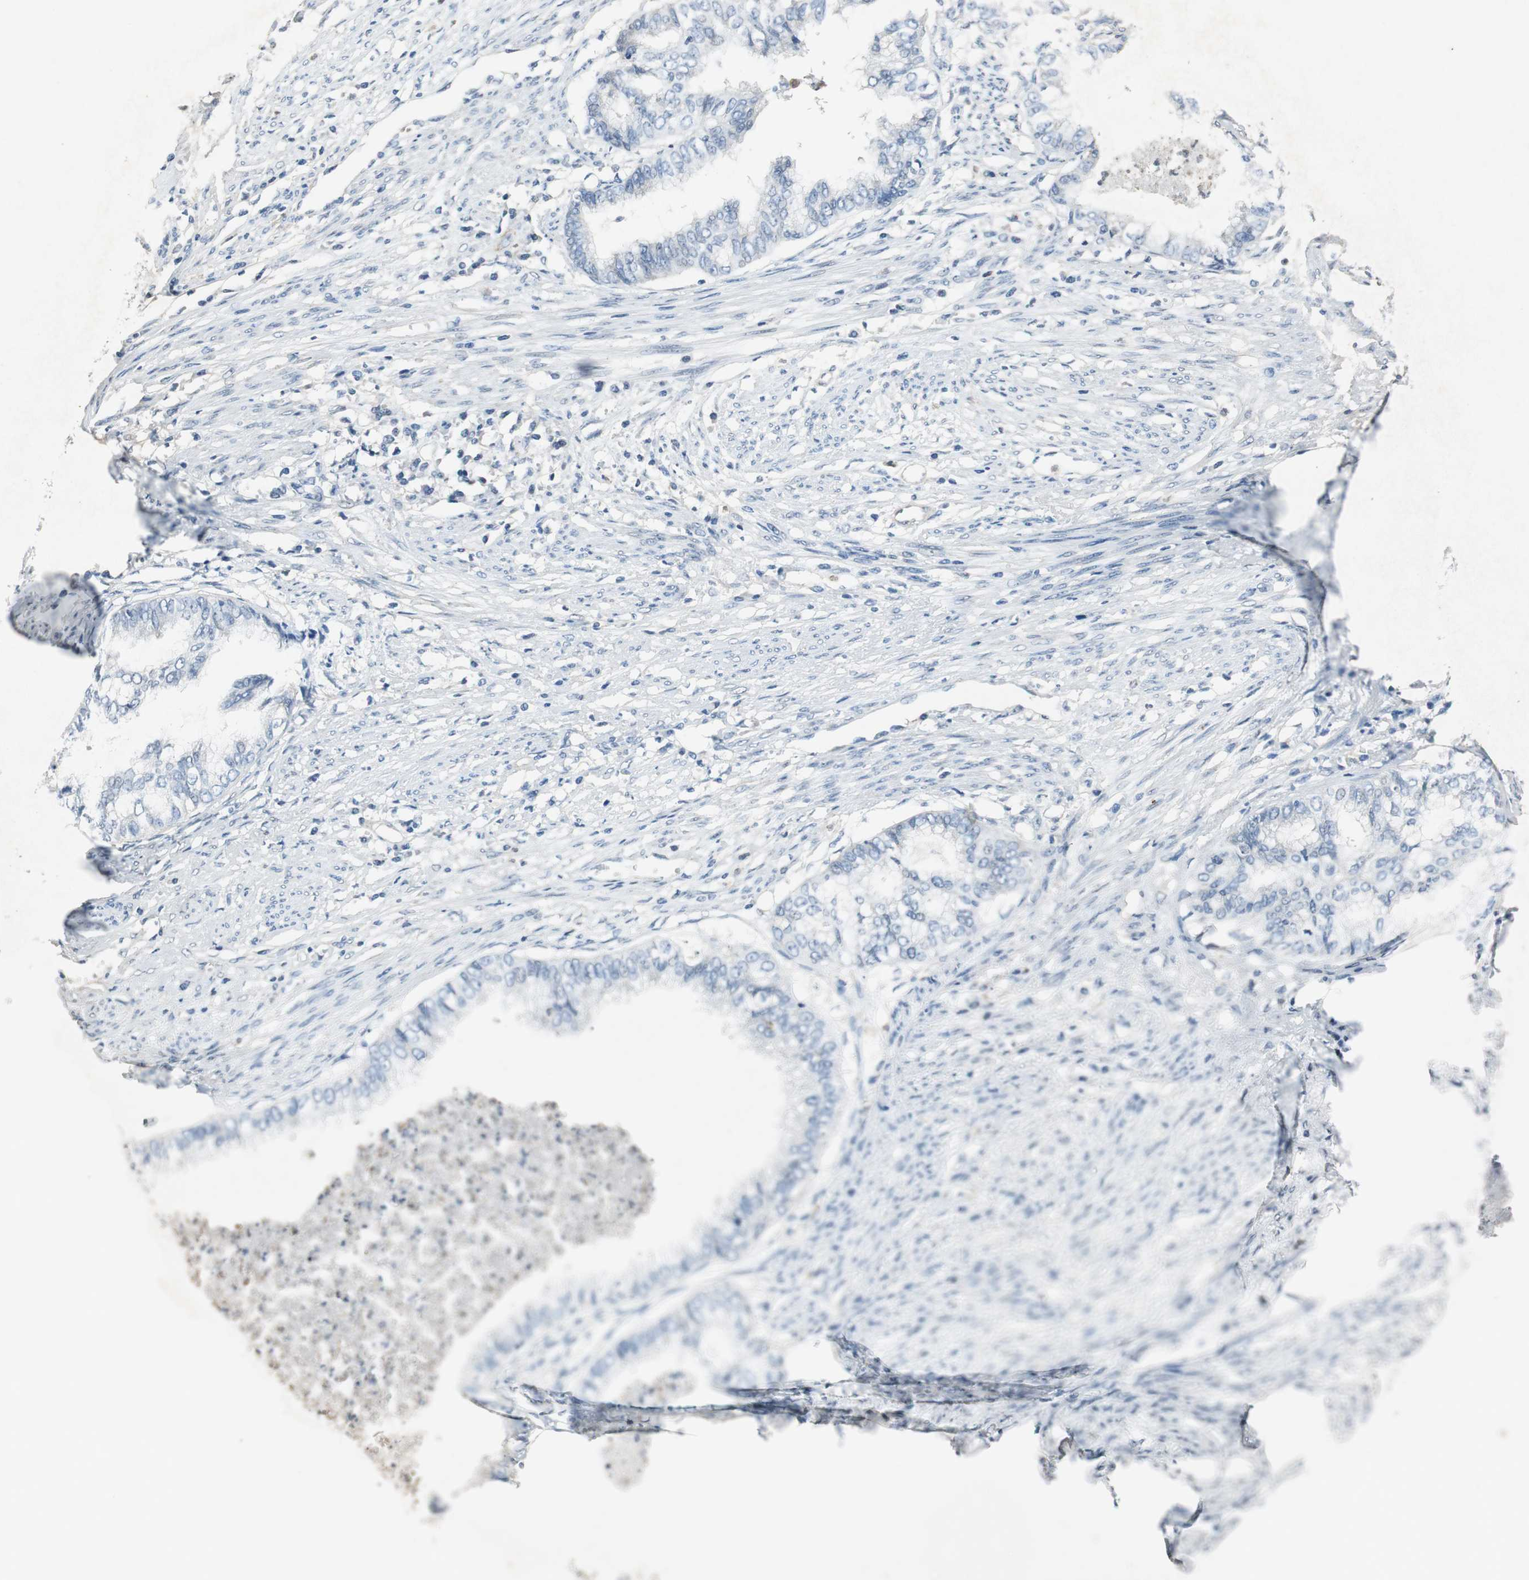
{"staining": {"intensity": "negative", "quantity": "none", "location": "none"}, "tissue": "endometrial cancer", "cell_type": "Tumor cells", "image_type": "cancer", "snomed": [{"axis": "morphology", "description": "Adenocarcinoma, NOS"}, {"axis": "topography", "description": "Endometrium"}], "caption": "Tumor cells are negative for protein expression in human adenocarcinoma (endometrial).", "gene": "ALDH4A1", "patient": {"sex": "female", "age": 79}}